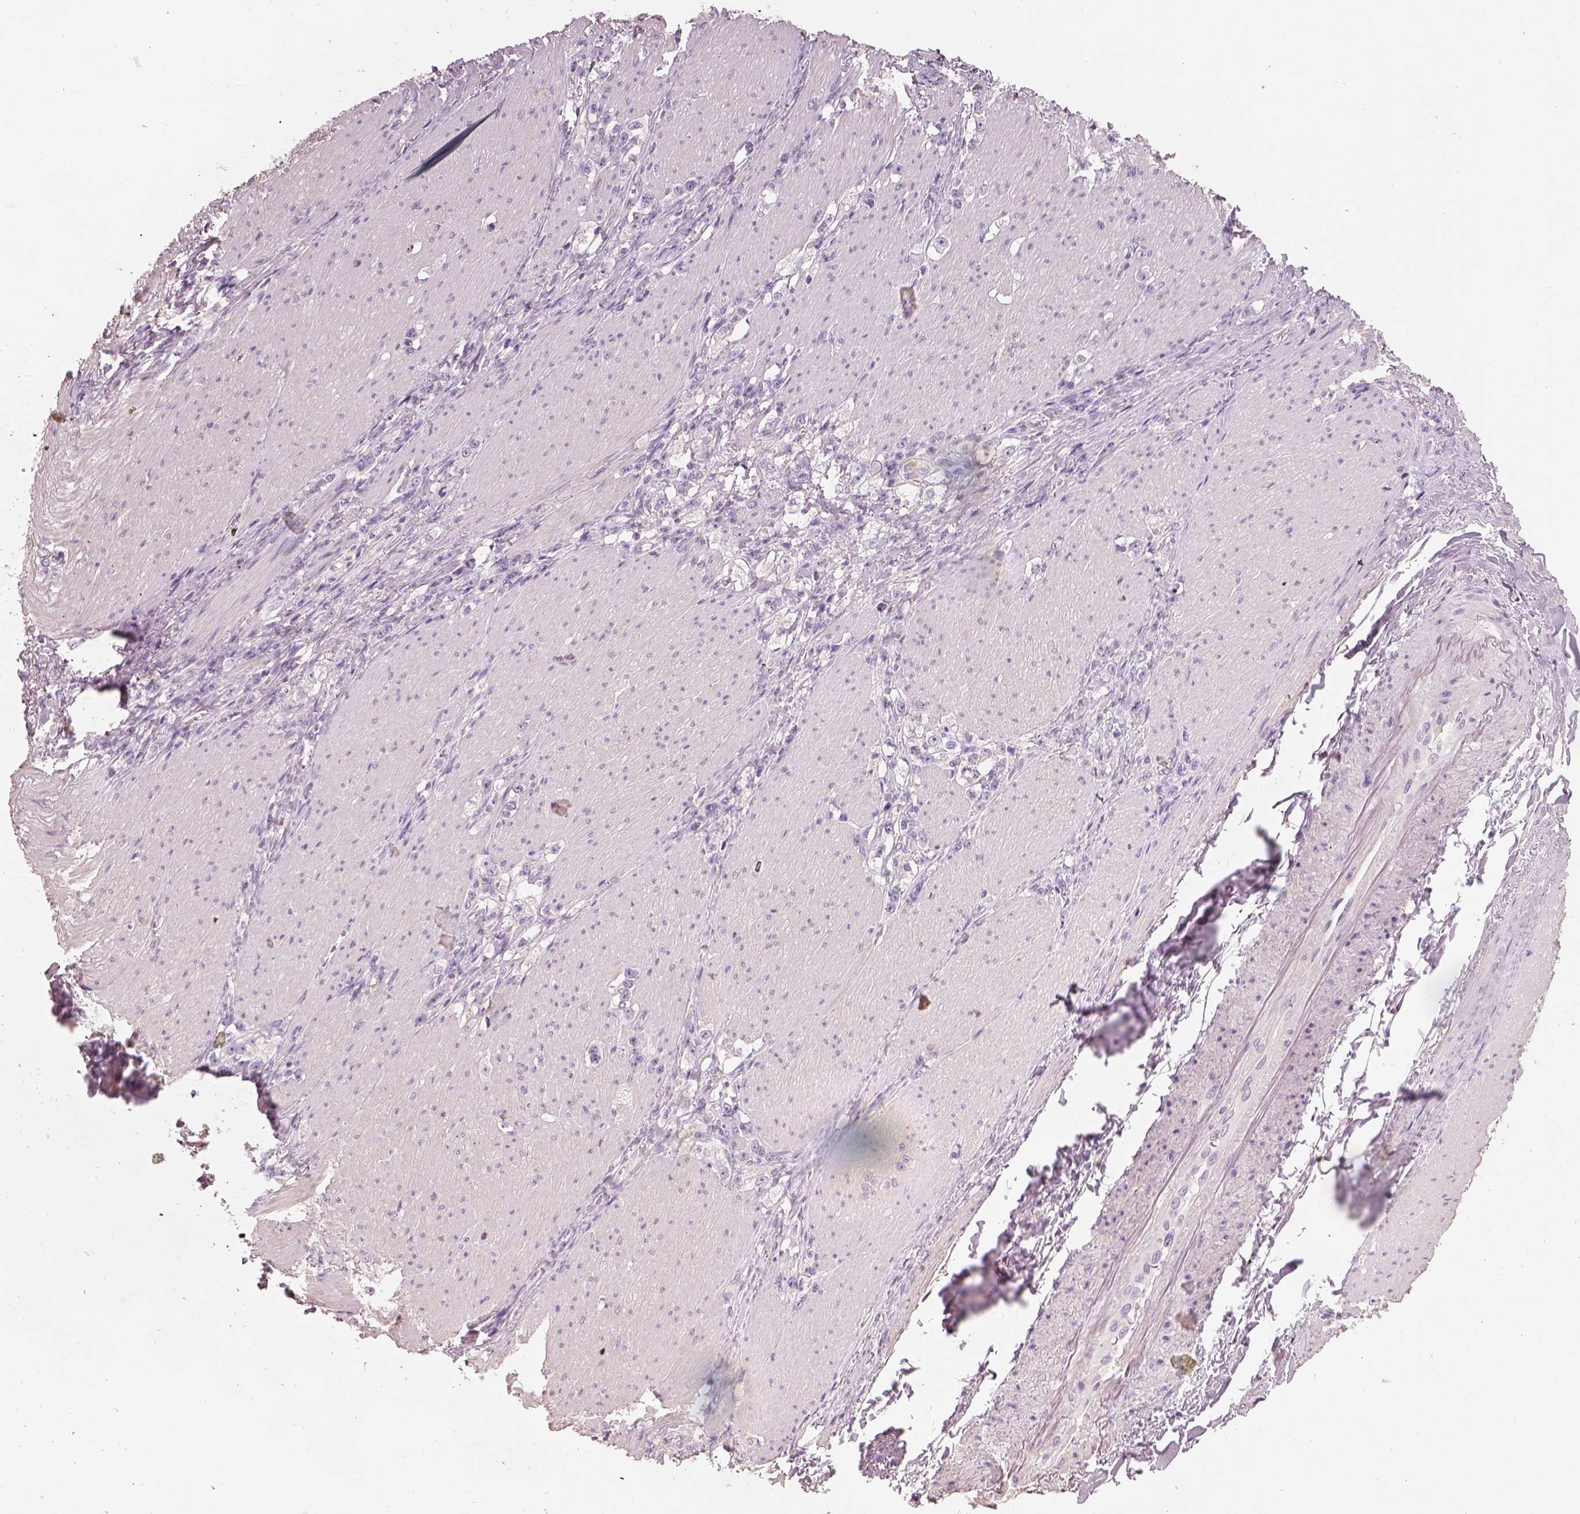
{"staining": {"intensity": "negative", "quantity": "none", "location": "none"}, "tissue": "stomach cancer", "cell_type": "Tumor cells", "image_type": "cancer", "snomed": [{"axis": "morphology", "description": "Adenocarcinoma, NOS"}, {"axis": "topography", "description": "Stomach, lower"}], "caption": "Micrograph shows no significant protein positivity in tumor cells of stomach cancer. Brightfield microscopy of immunohistochemistry (IHC) stained with DAB (brown) and hematoxylin (blue), captured at high magnification.", "gene": "OTUD6A", "patient": {"sex": "male", "age": 88}}